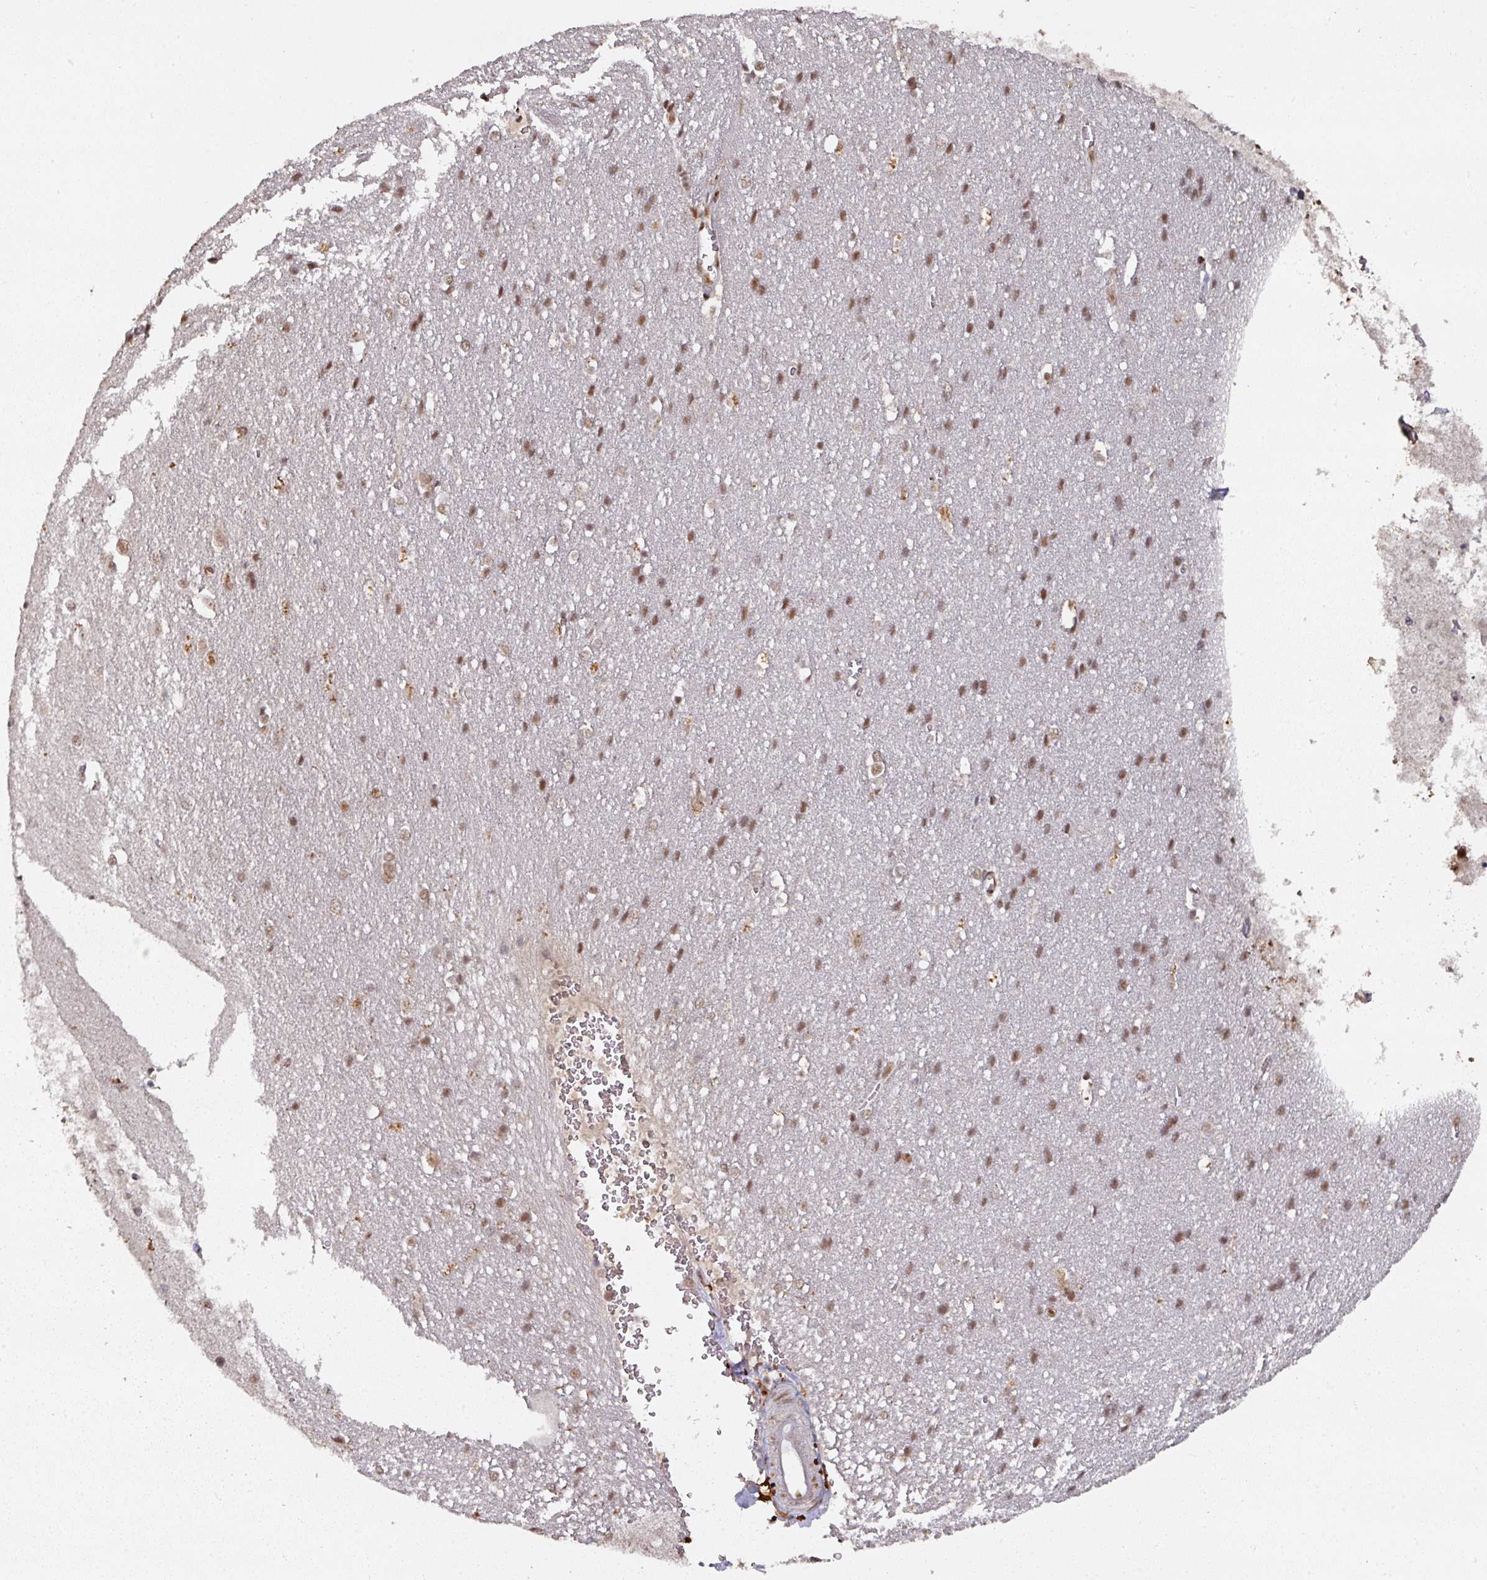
{"staining": {"intensity": "moderate", "quantity": "25%-75%", "location": "nuclear"}, "tissue": "cerebral cortex", "cell_type": "Endothelial cells", "image_type": "normal", "snomed": [{"axis": "morphology", "description": "Normal tissue, NOS"}, {"axis": "topography", "description": "Cerebral cortex"}], "caption": "Immunohistochemistry (IHC) image of unremarkable cerebral cortex stained for a protein (brown), which exhibits medium levels of moderate nuclear positivity in approximately 25%-75% of endothelial cells.", "gene": "ENSG00000289690", "patient": {"sex": "male", "age": 37}}